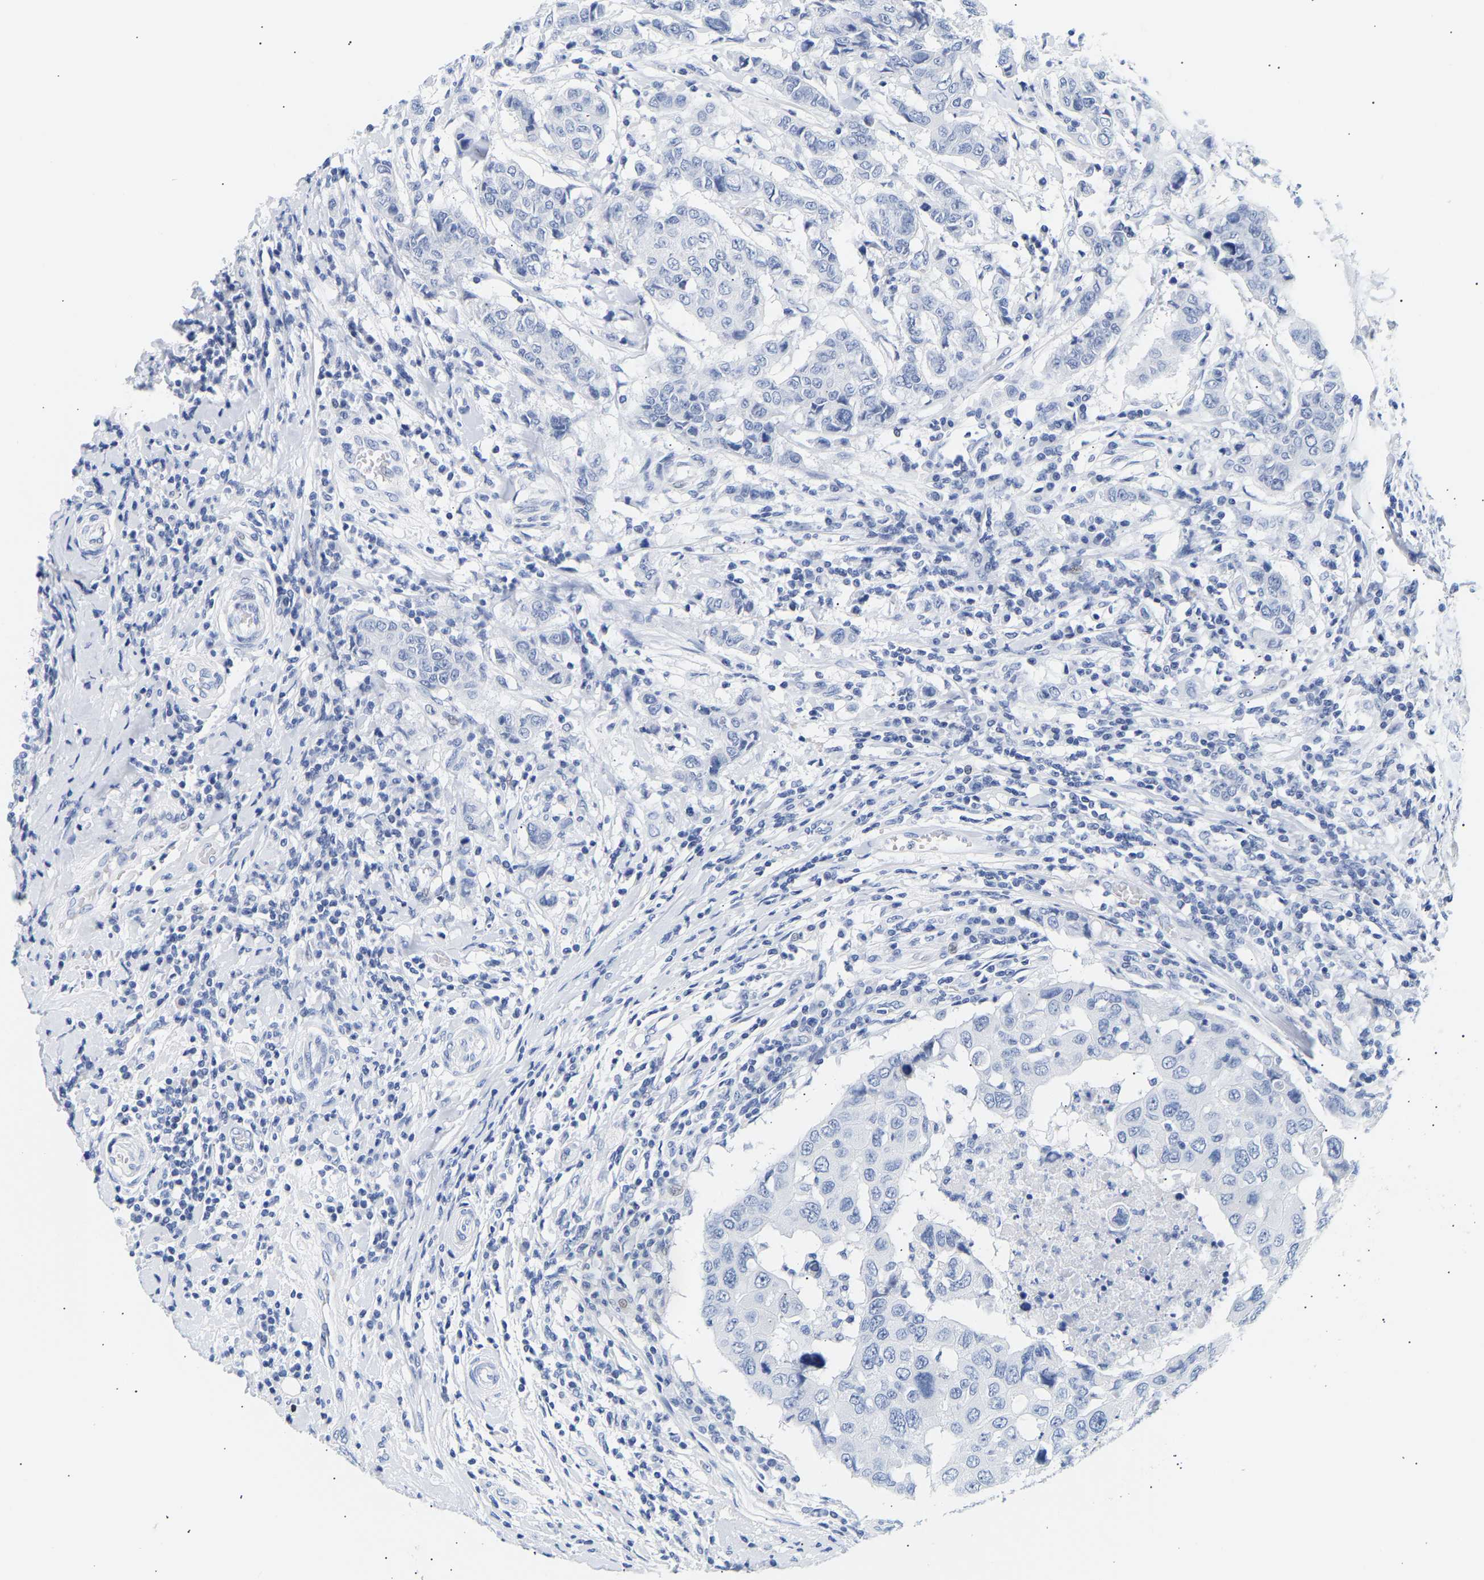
{"staining": {"intensity": "negative", "quantity": "none", "location": "none"}, "tissue": "breast cancer", "cell_type": "Tumor cells", "image_type": "cancer", "snomed": [{"axis": "morphology", "description": "Duct carcinoma"}, {"axis": "topography", "description": "Breast"}], "caption": "Immunohistochemistry (IHC) micrograph of breast invasive ductal carcinoma stained for a protein (brown), which exhibits no staining in tumor cells.", "gene": "SPINK2", "patient": {"sex": "female", "age": 27}}